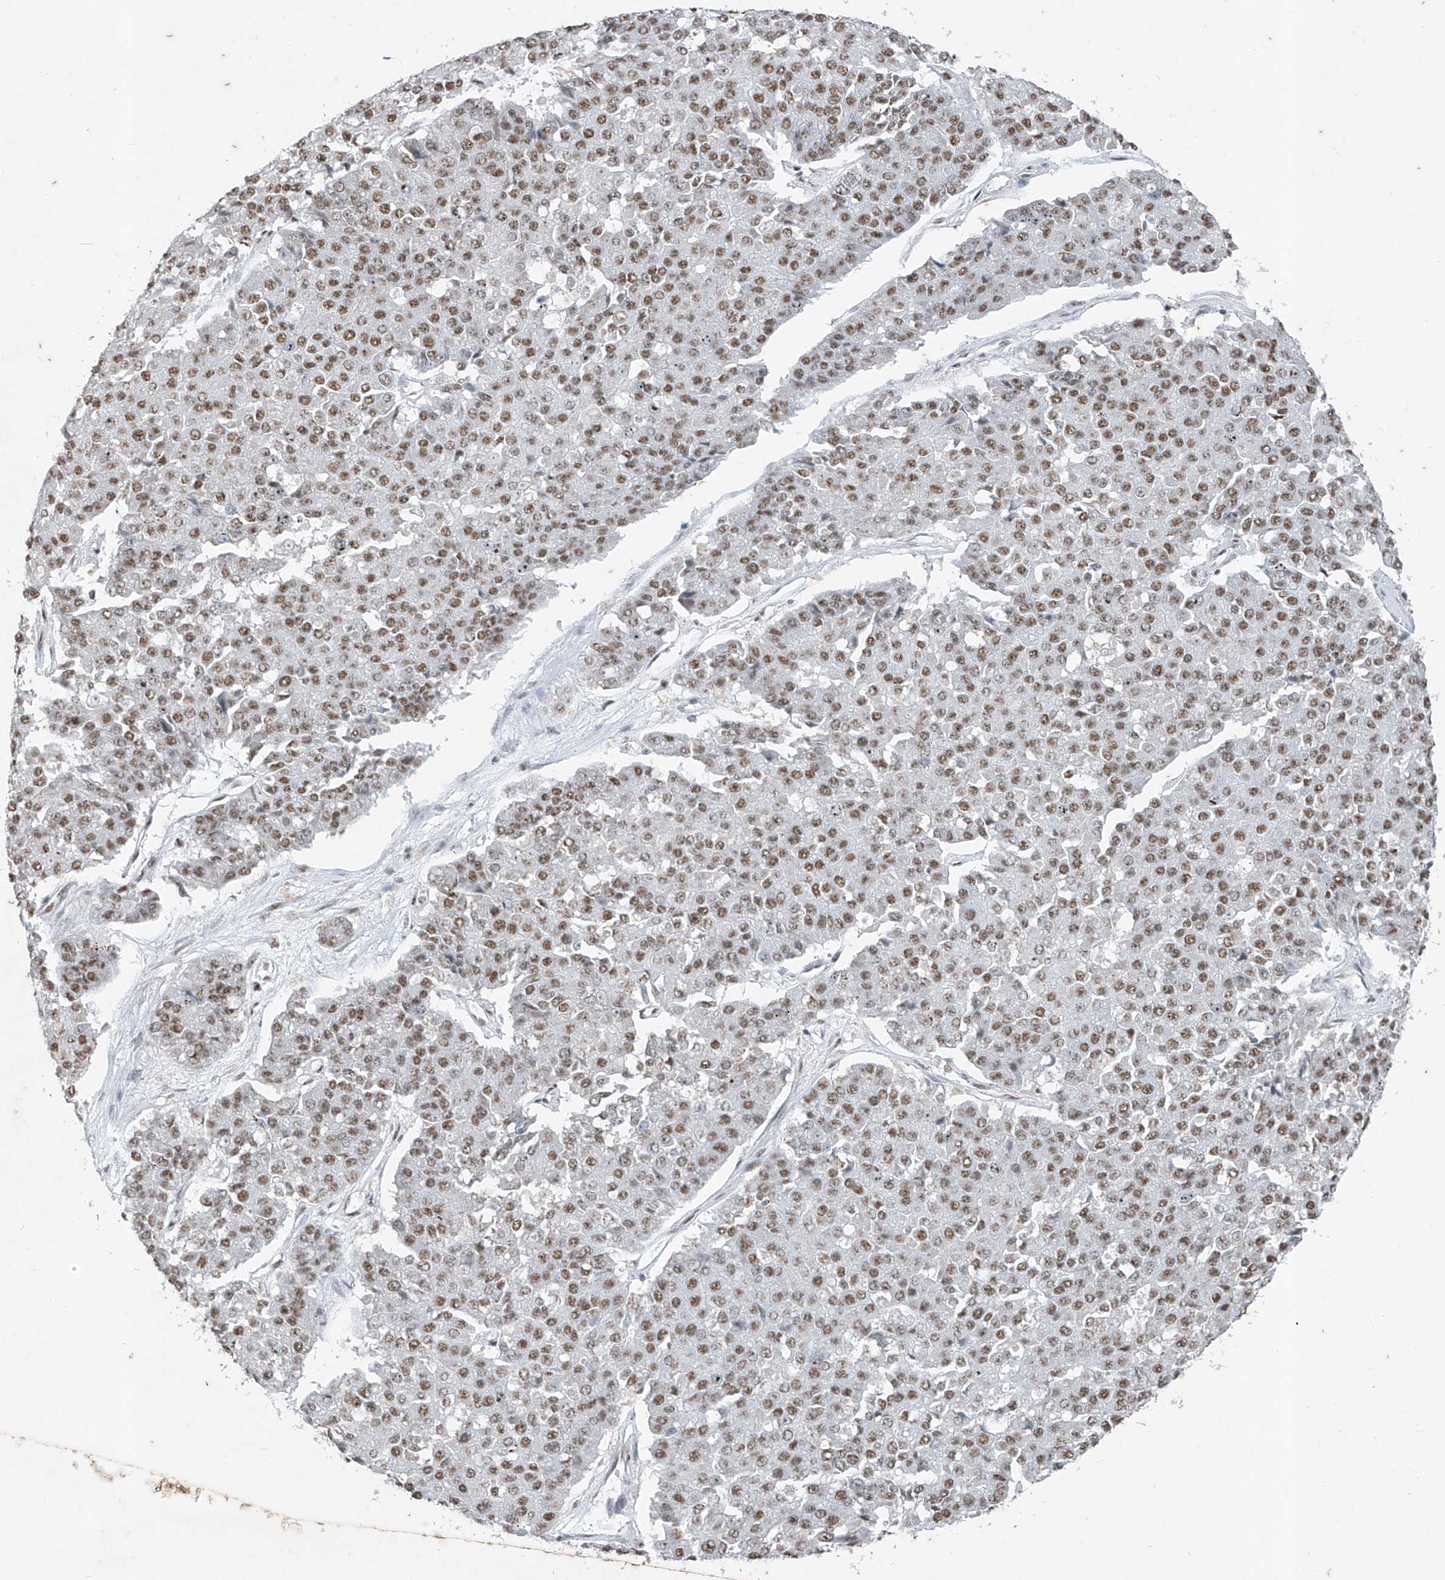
{"staining": {"intensity": "moderate", "quantity": ">75%", "location": "nuclear"}, "tissue": "pancreatic cancer", "cell_type": "Tumor cells", "image_type": "cancer", "snomed": [{"axis": "morphology", "description": "Adenocarcinoma, NOS"}, {"axis": "topography", "description": "Pancreas"}], "caption": "Protein expression by immunohistochemistry reveals moderate nuclear staining in approximately >75% of tumor cells in pancreatic cancer.", "gene": "TFEC", "patient": {"sex": "male", "age": 50}}